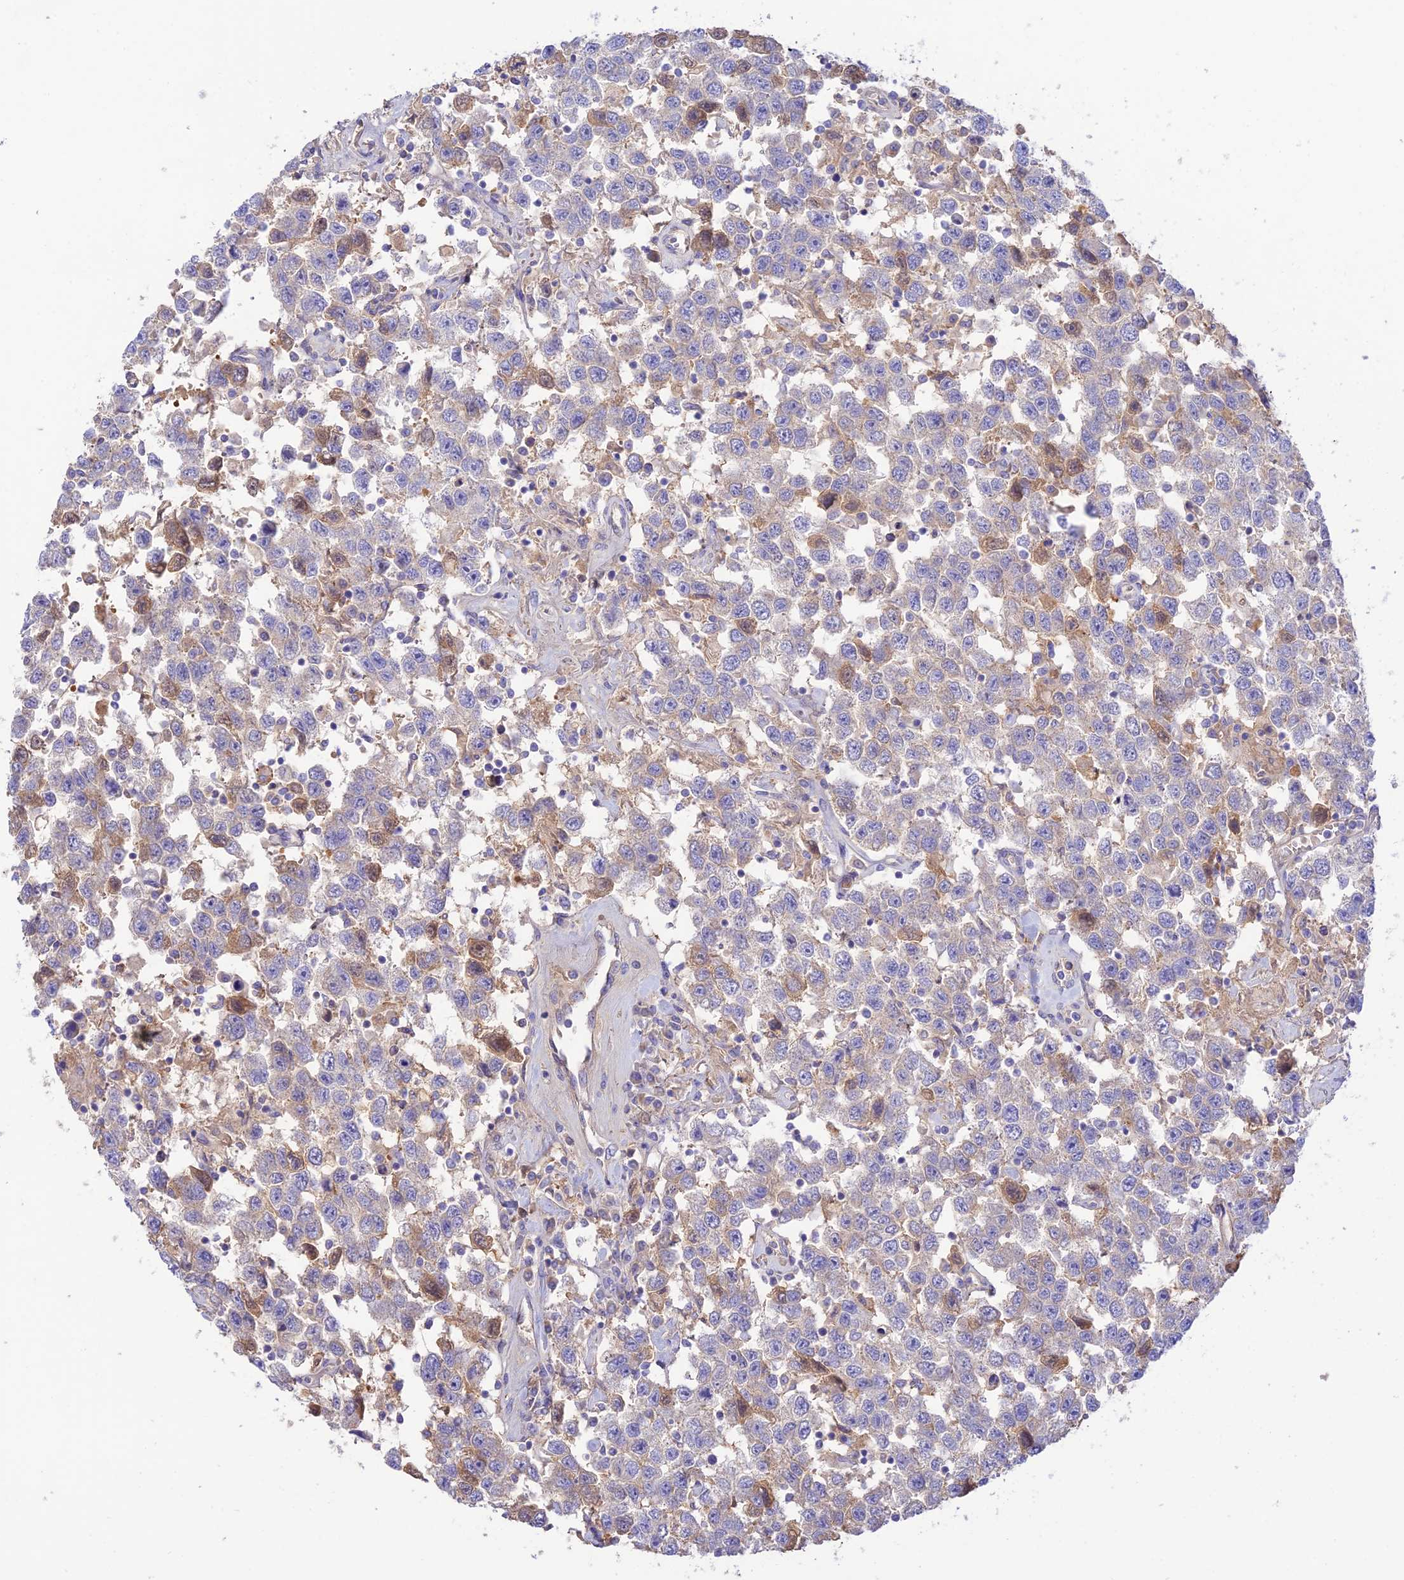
{"staining": {"intensity": "weak", "quantity": "25%-75%", "location": "cytoplasmic/membranous"}, "tissue": "testis cancer", "cell_type": "Tumor cells", "image_type": "cancer", "snomed": [{"axis": "morphology", "description": "Seminoma, NOS"}, {"axis": "topography", "description": "Testis"}], "caption": "Approximately 25%-75% of tumor cells in human testis cancer (seminoma) demonstrate weak cytoplasmic/membranous protein positivity as visualized by brown immunohistochemical staining.", "gene": "NLRP9", "patient": {"sex": "male", "age": 41}}